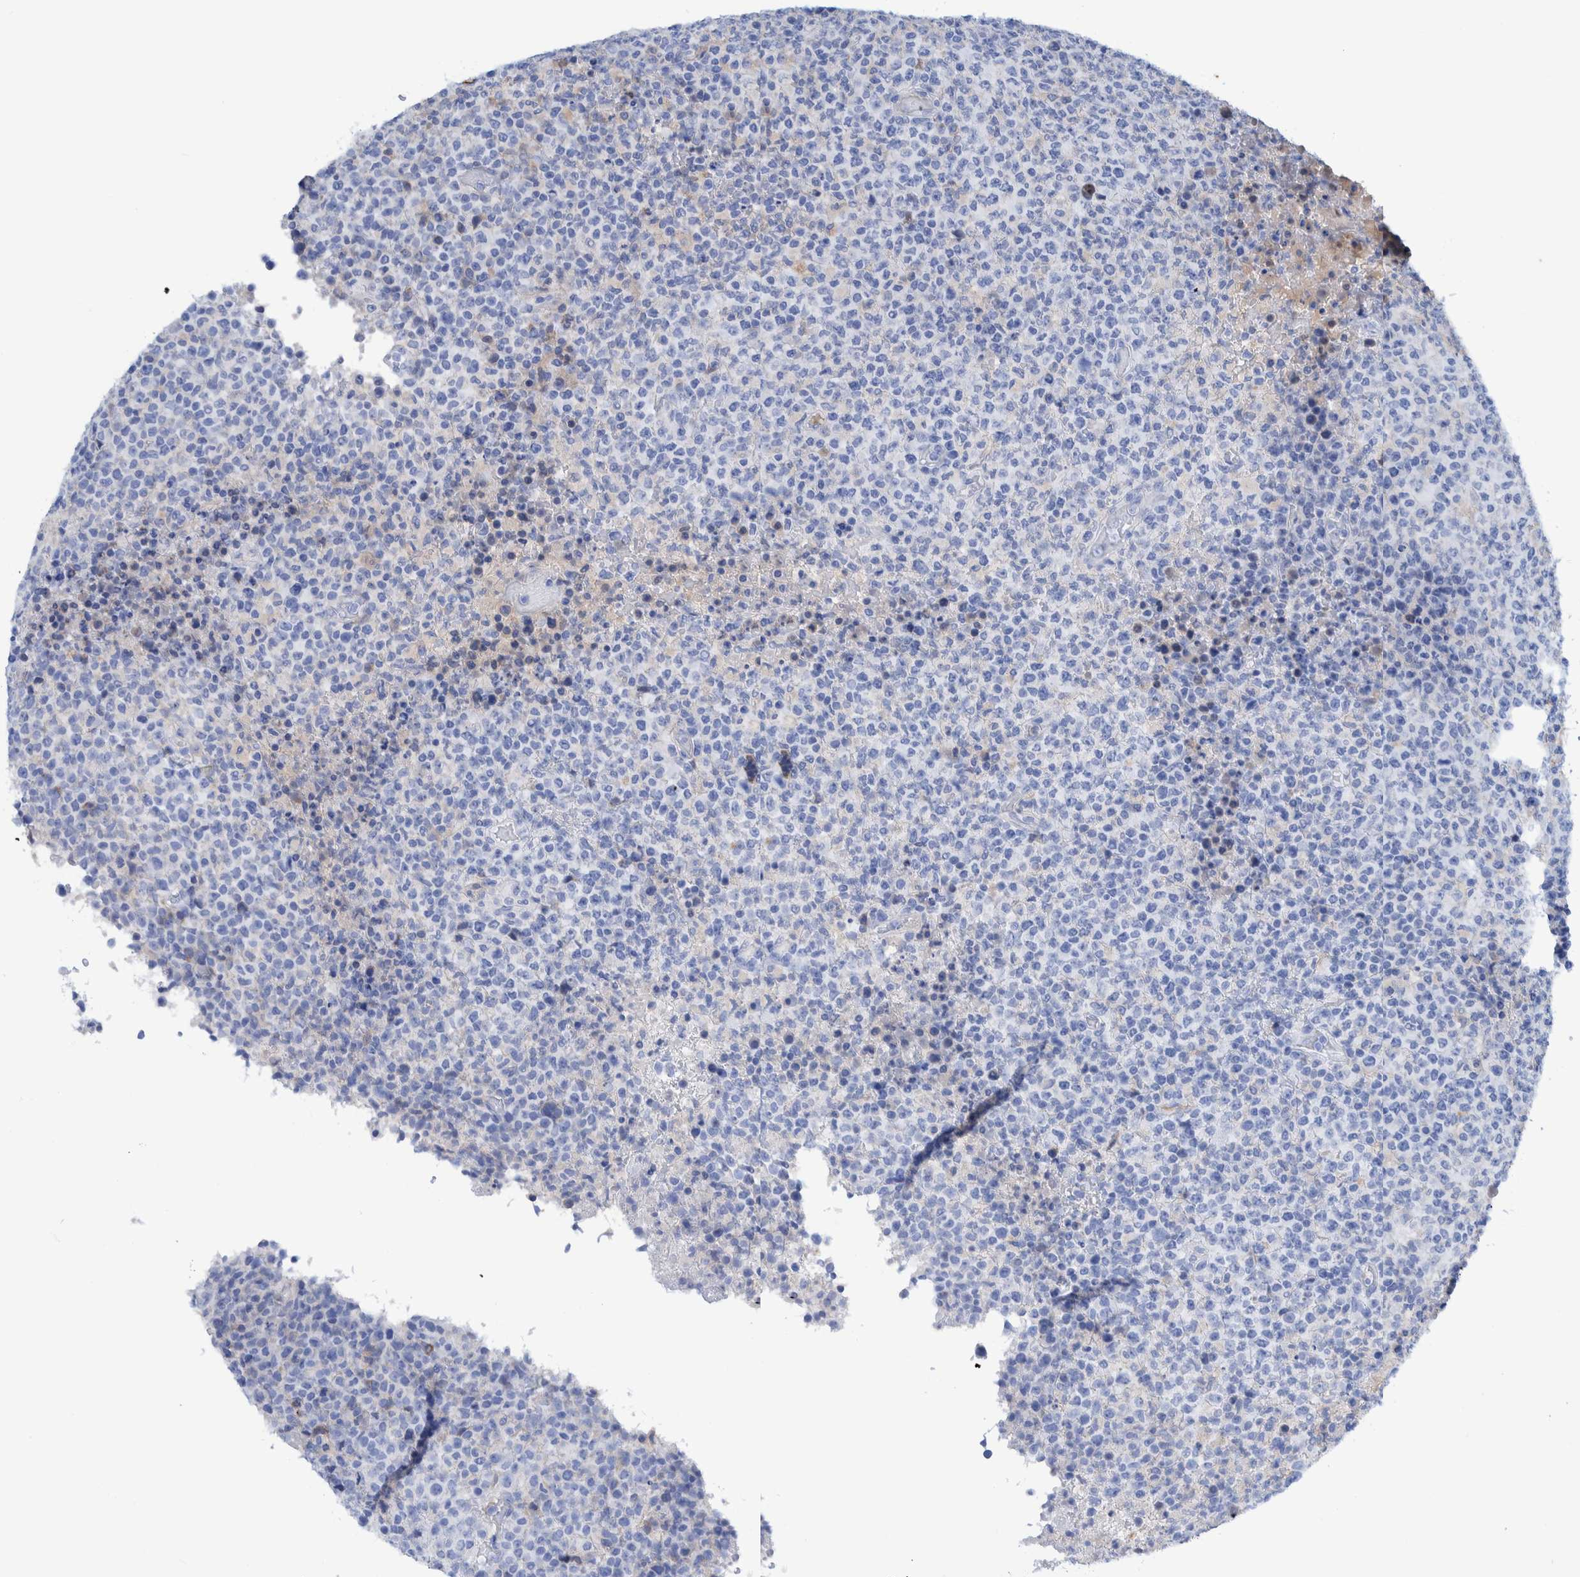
{"staining": {"intensity": "negative", "quantity": "none", "location": "none"}, "tissue": "lymphoma", "cell_type": "Tumor cells", "image_type": "cancer", "snomed": [{"axis": "morphology", "description": "Malignant lymphoma, non-Hodgkin's type, High grade"}, {"axis": "topography", "description": "Lymph node"}], "caption": "Tumor cells are negative for brown protein staining in lymphoma.", "gene": "KRT14", "patient": {"sex": "male", "age": 13}}